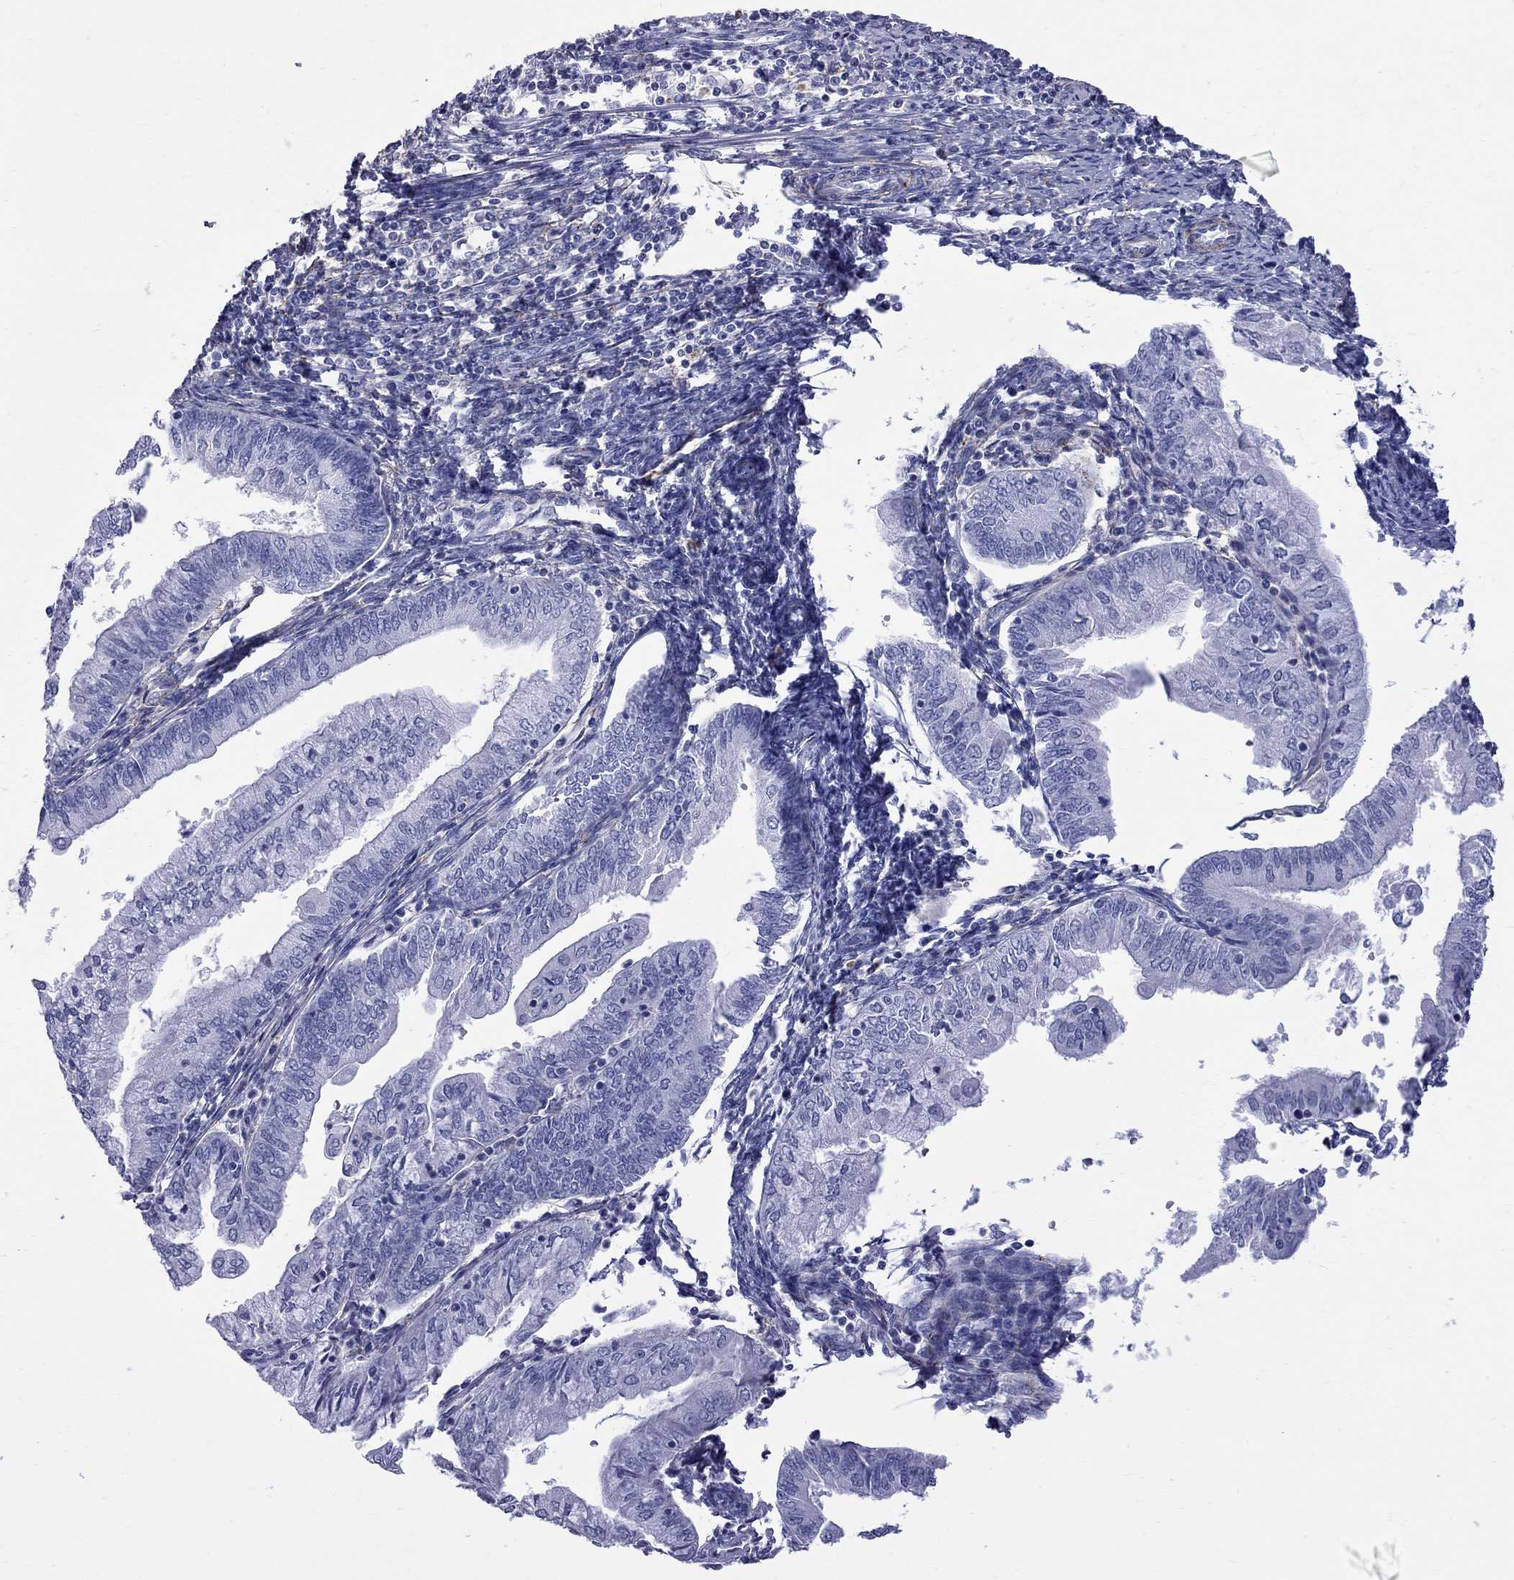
{"staining": {"intensity": "weak", "quantity": "<25%", "location": "cytoplasmic/membranous"}, "tissue": "endometrial cancer", "cell_type": "Tumor cells", "image_type": "cancer", "snomed": [{"axis": "morphology", "description": "Adenocarcinoma, NOS"}, {"axis": "topography", "description": "Endometrium"}], "caption": "A micrograph of endometrial cancer (adenocarcinoma) stained for a protein exhibits no brown staining in tumor cells.", "gene": "S100A3", "patient": {"sex": "female", "age": 55}}